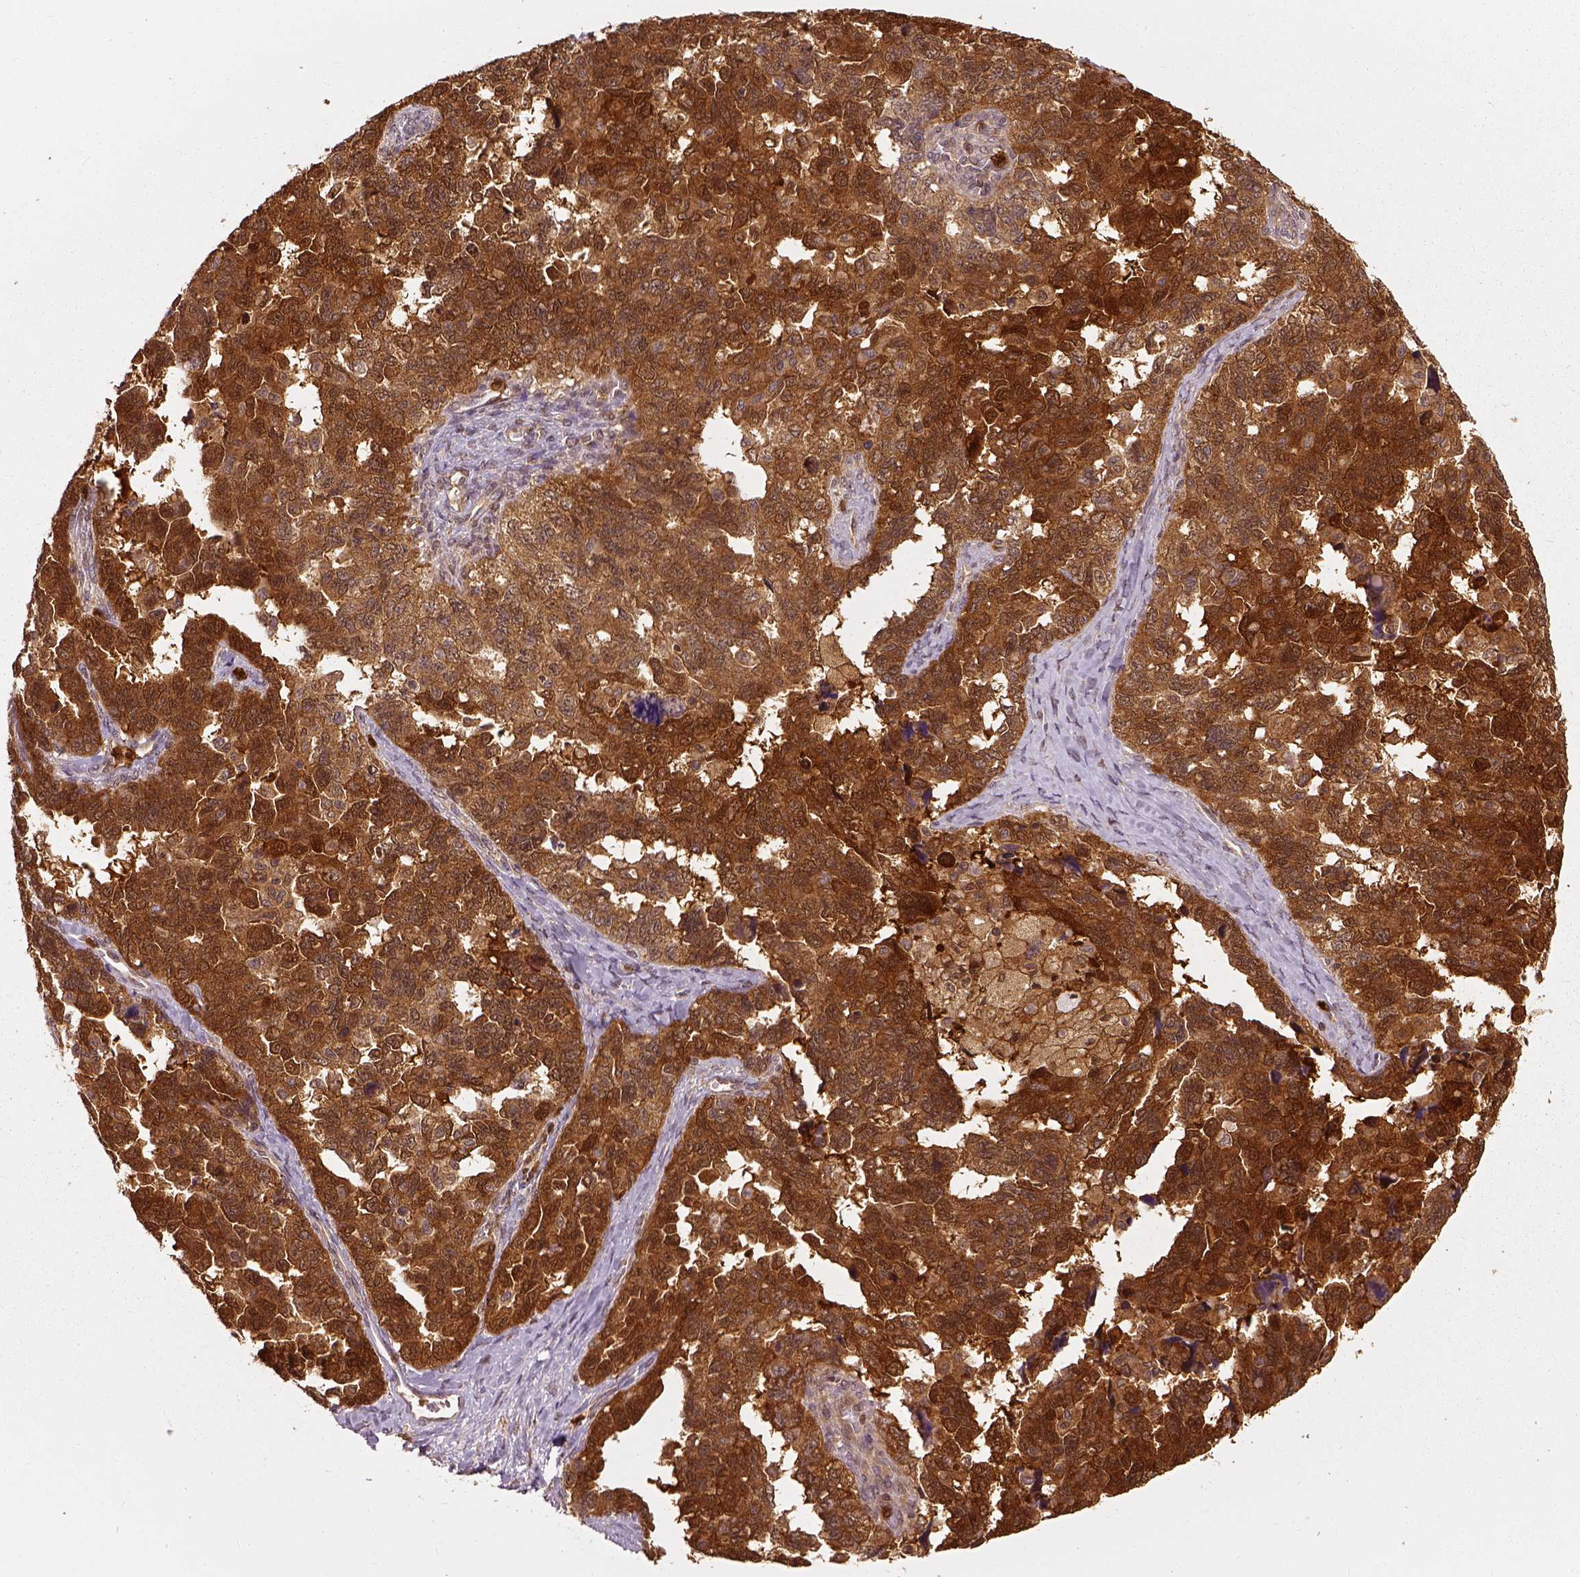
{"staining": {"intensity": "strong", "quantity": ">75%", "location": "cytoplasmic/membranous"}, "tissue": "ovarian cancer", "cell_type": "Tumor cells", "image_type": "cancer", "snomed": [{"axis": "morphology", "description": "Cystadenocarcinoma, serous, NOS"}, {"axis": "topography", "description": "Ovary"}], "caption": "Immunohistochemical staining of human ovarian serous cystadenocarcinoma demonstrates high levels of strong cytoplasmic/membranous protein positivity in approximately >75% of tumor cells. Using DAB (brown) and hematoxylin (blue) stains, captured at high magnification using brightfield microscopy.", "gene": "GPI", "patient": {"sex": "female", "age": 69}}